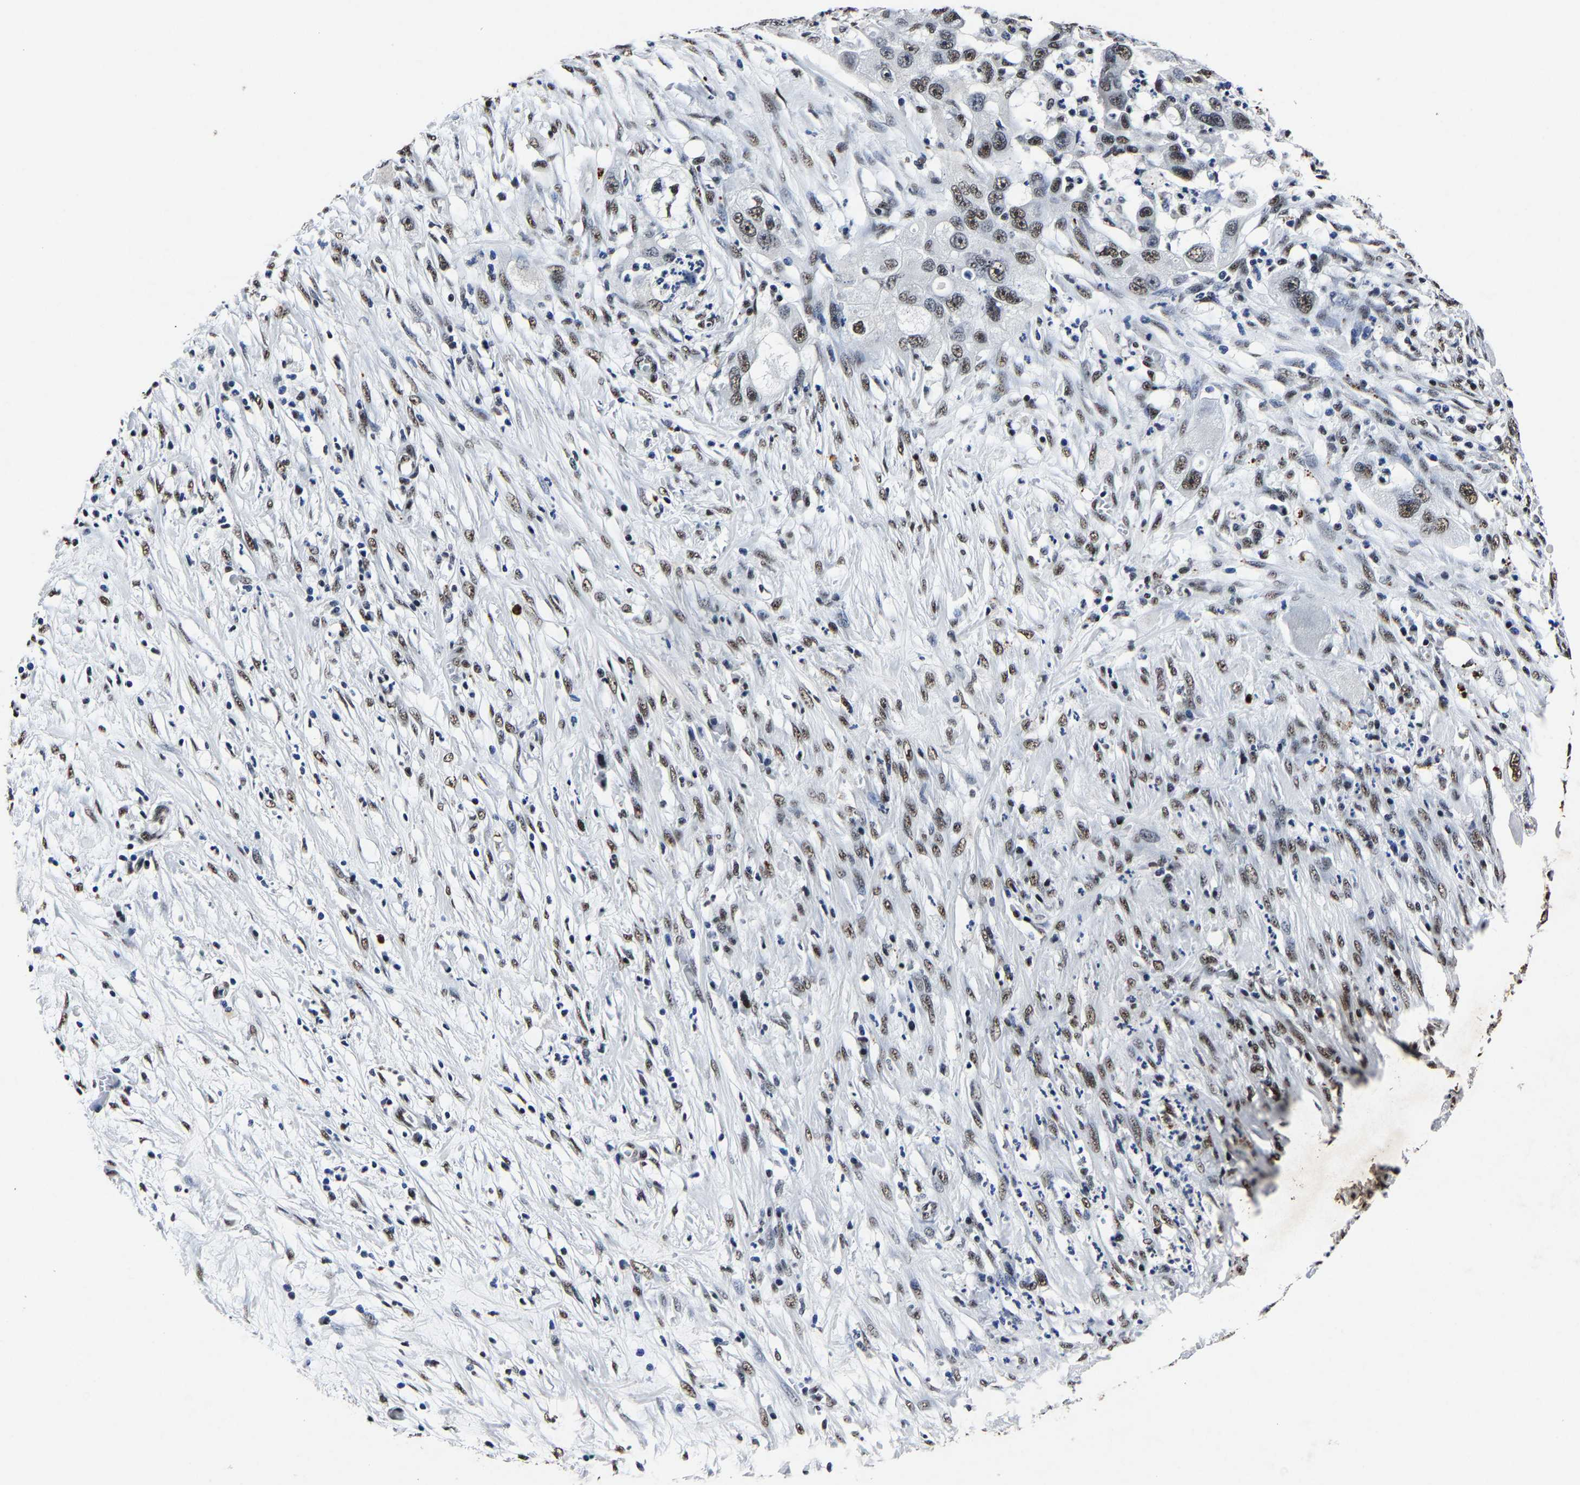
{"staining": {"intensity": "moderate", "quantity": "25%-75%", "location": "nuclear"}, "tissue": "pancreatic cancer", "cell_type": "Tumor cells", "image_type": "cancer", "snomed": [{"axis": "morphology", "description": "Adenocarcinoma, NOS"}, {"axis": "topography", "description": "Pancreas"}], "caption": "Tumor cells show medium levels of moderate nuclear staining in about 25%-75% of cells in human pancreatic cancer (adenocarcinoma).", "gene": "RBM45", "patient": {"sex": "female", "age": 78}}